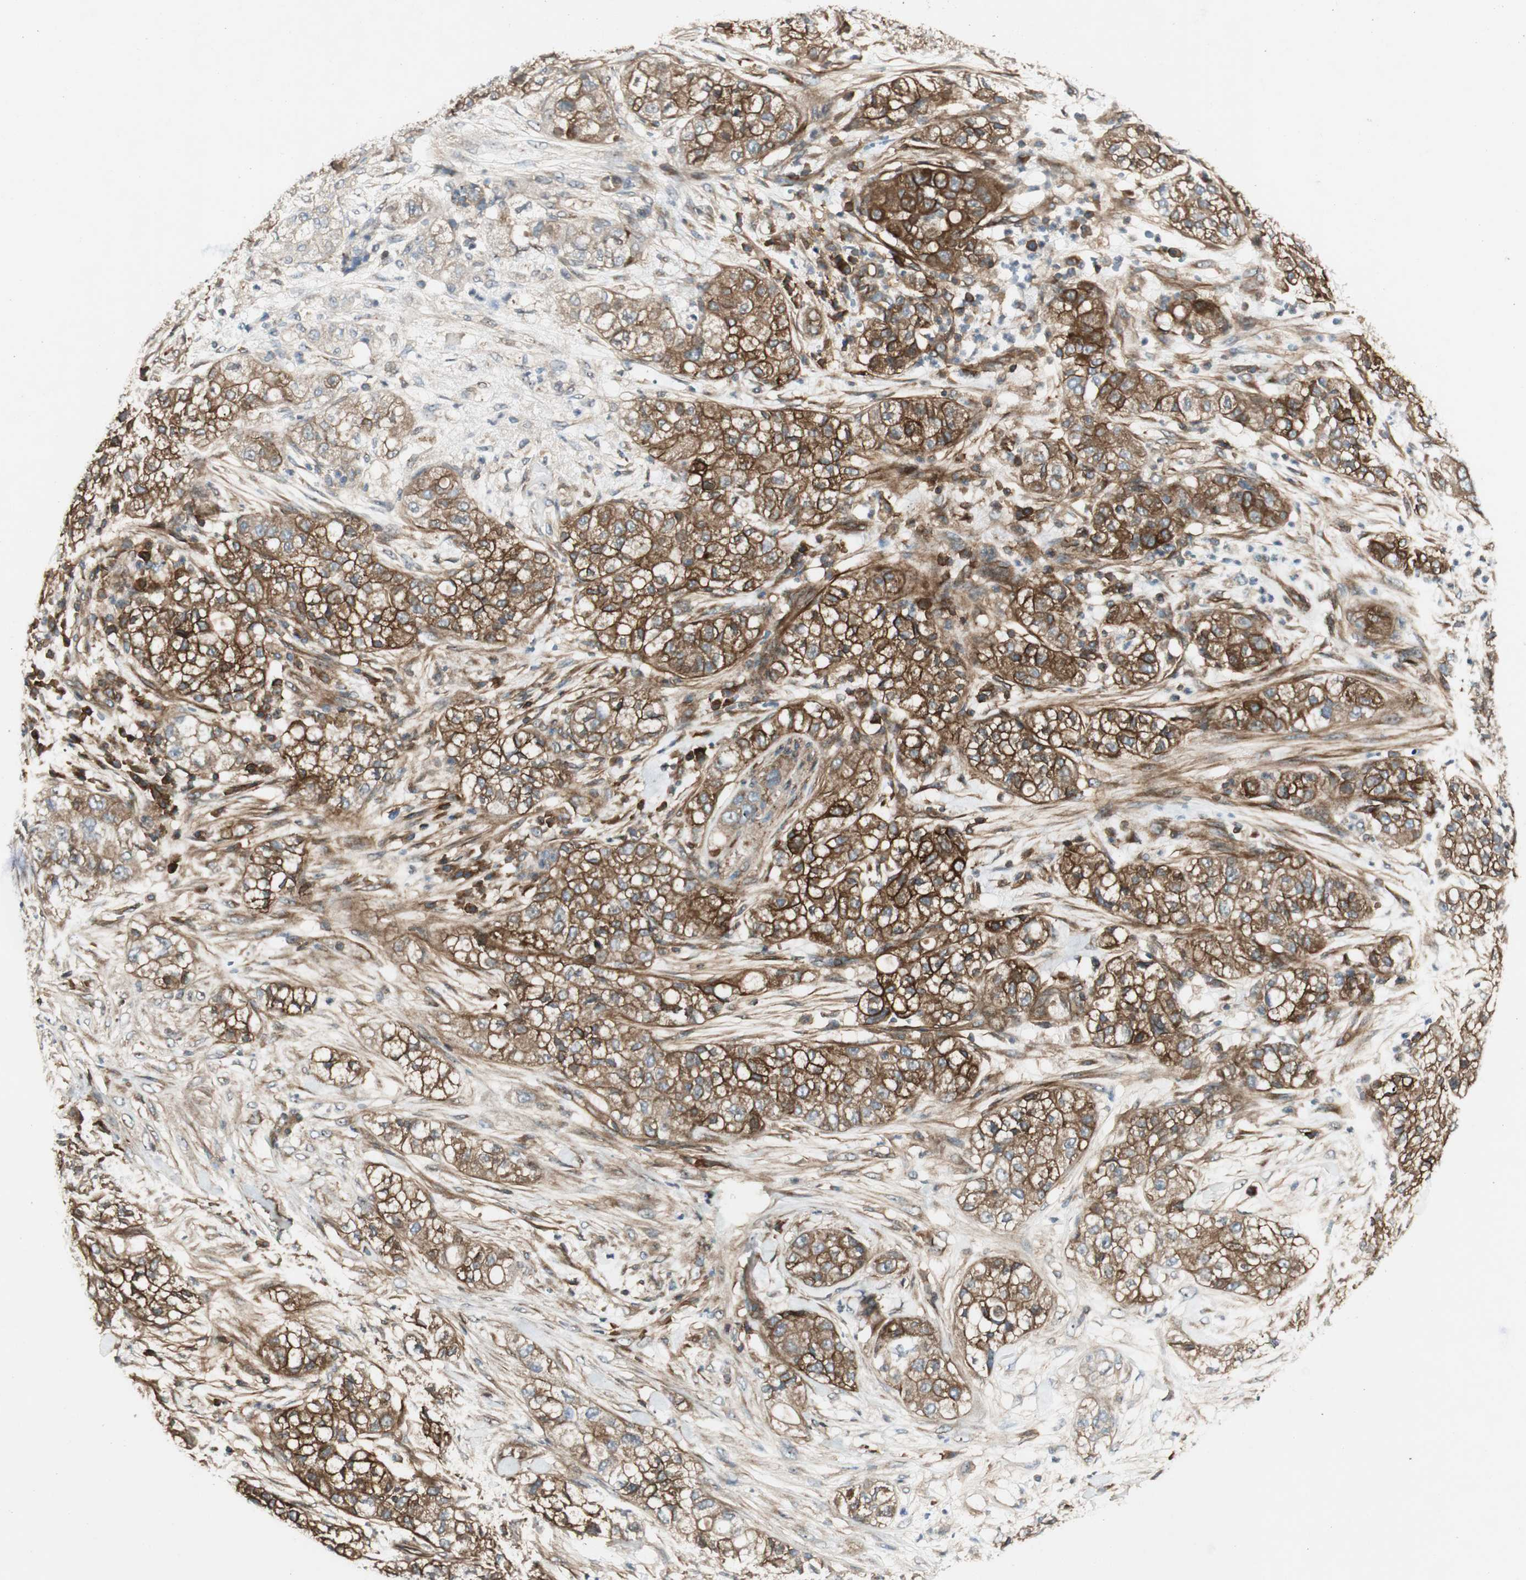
{"staining": {"intensity": "strong", "quantity": ">75%", "location": "cytoplasmic/membranous"}, "tissue": "pancreatic cancer", "cell_type": "Tumor cells", "image_type": "cancer", "snomed": [{"axis": "morphology", "description": "Adenocarcinoma, NOS"}, {"axis": "topography", "description": "Pancreas"}], "caption": "Protein expression analysis of pancreatic cancer (adenocarcinoma) exhibits strong cytoplasmic/membranous expression in approximately >75% of tumor cells.", "gene": "BTN3A3", "patient": {"sex": "female", "age": 78}}